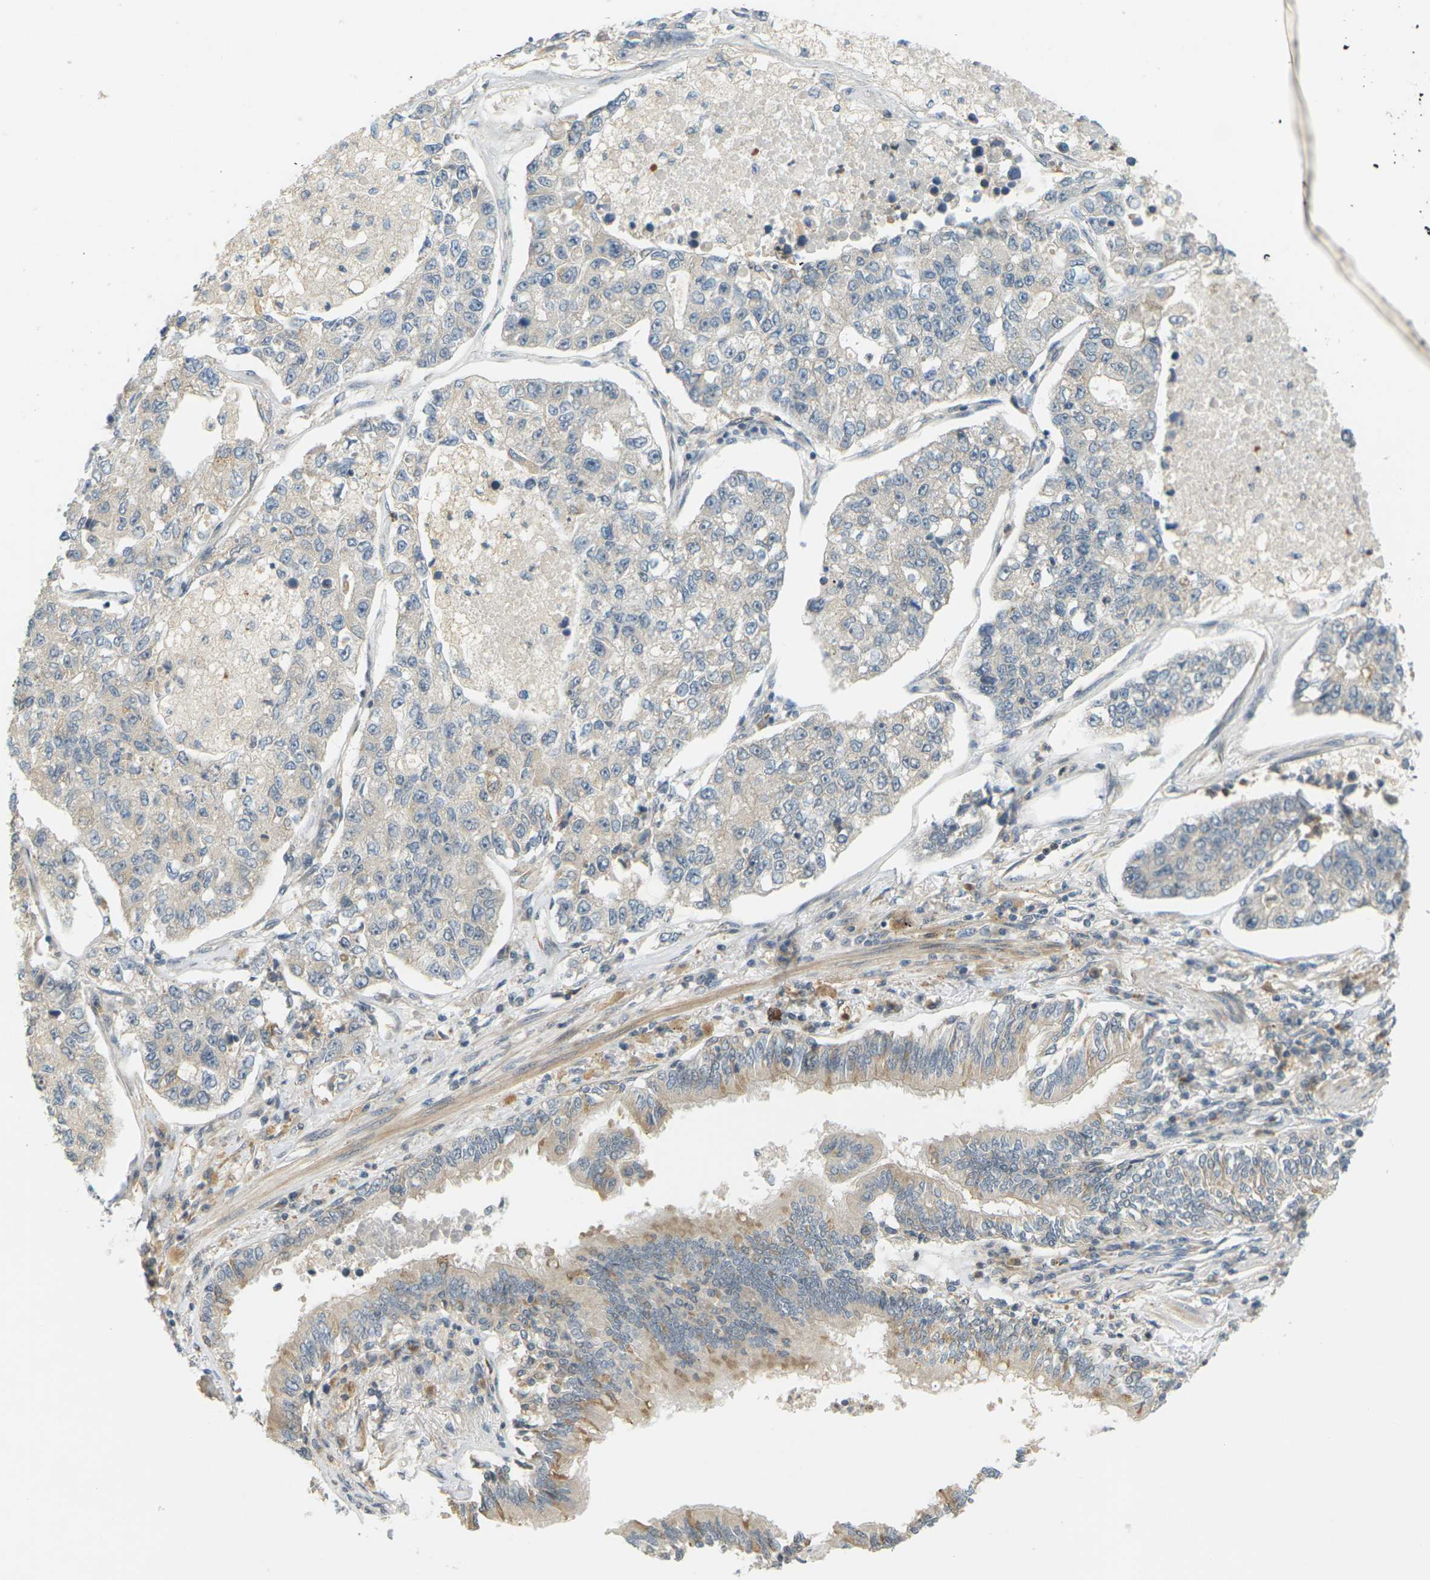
{"staining": {"intensity": "weak", "quantity": ">75%", "location": "cytoplasmic/membranous"}, "tissue": "lung cancer", "cell_type": "Tumor cells", "image_type": "cancer", "snomed": [{"axis": "morphology", "description": "Adenocarcinoma, NOS"}, {"axis": "topography", "description": "Lung"}], "caption": "Lung adenocarcinoma stained for a protein (brown) demonstrates weak cytoplasmic/membranous positive staining in approximately >75% of tumor cells.", "gene": "SOCS6", "patient": {"sex": "male", "age": 49}}